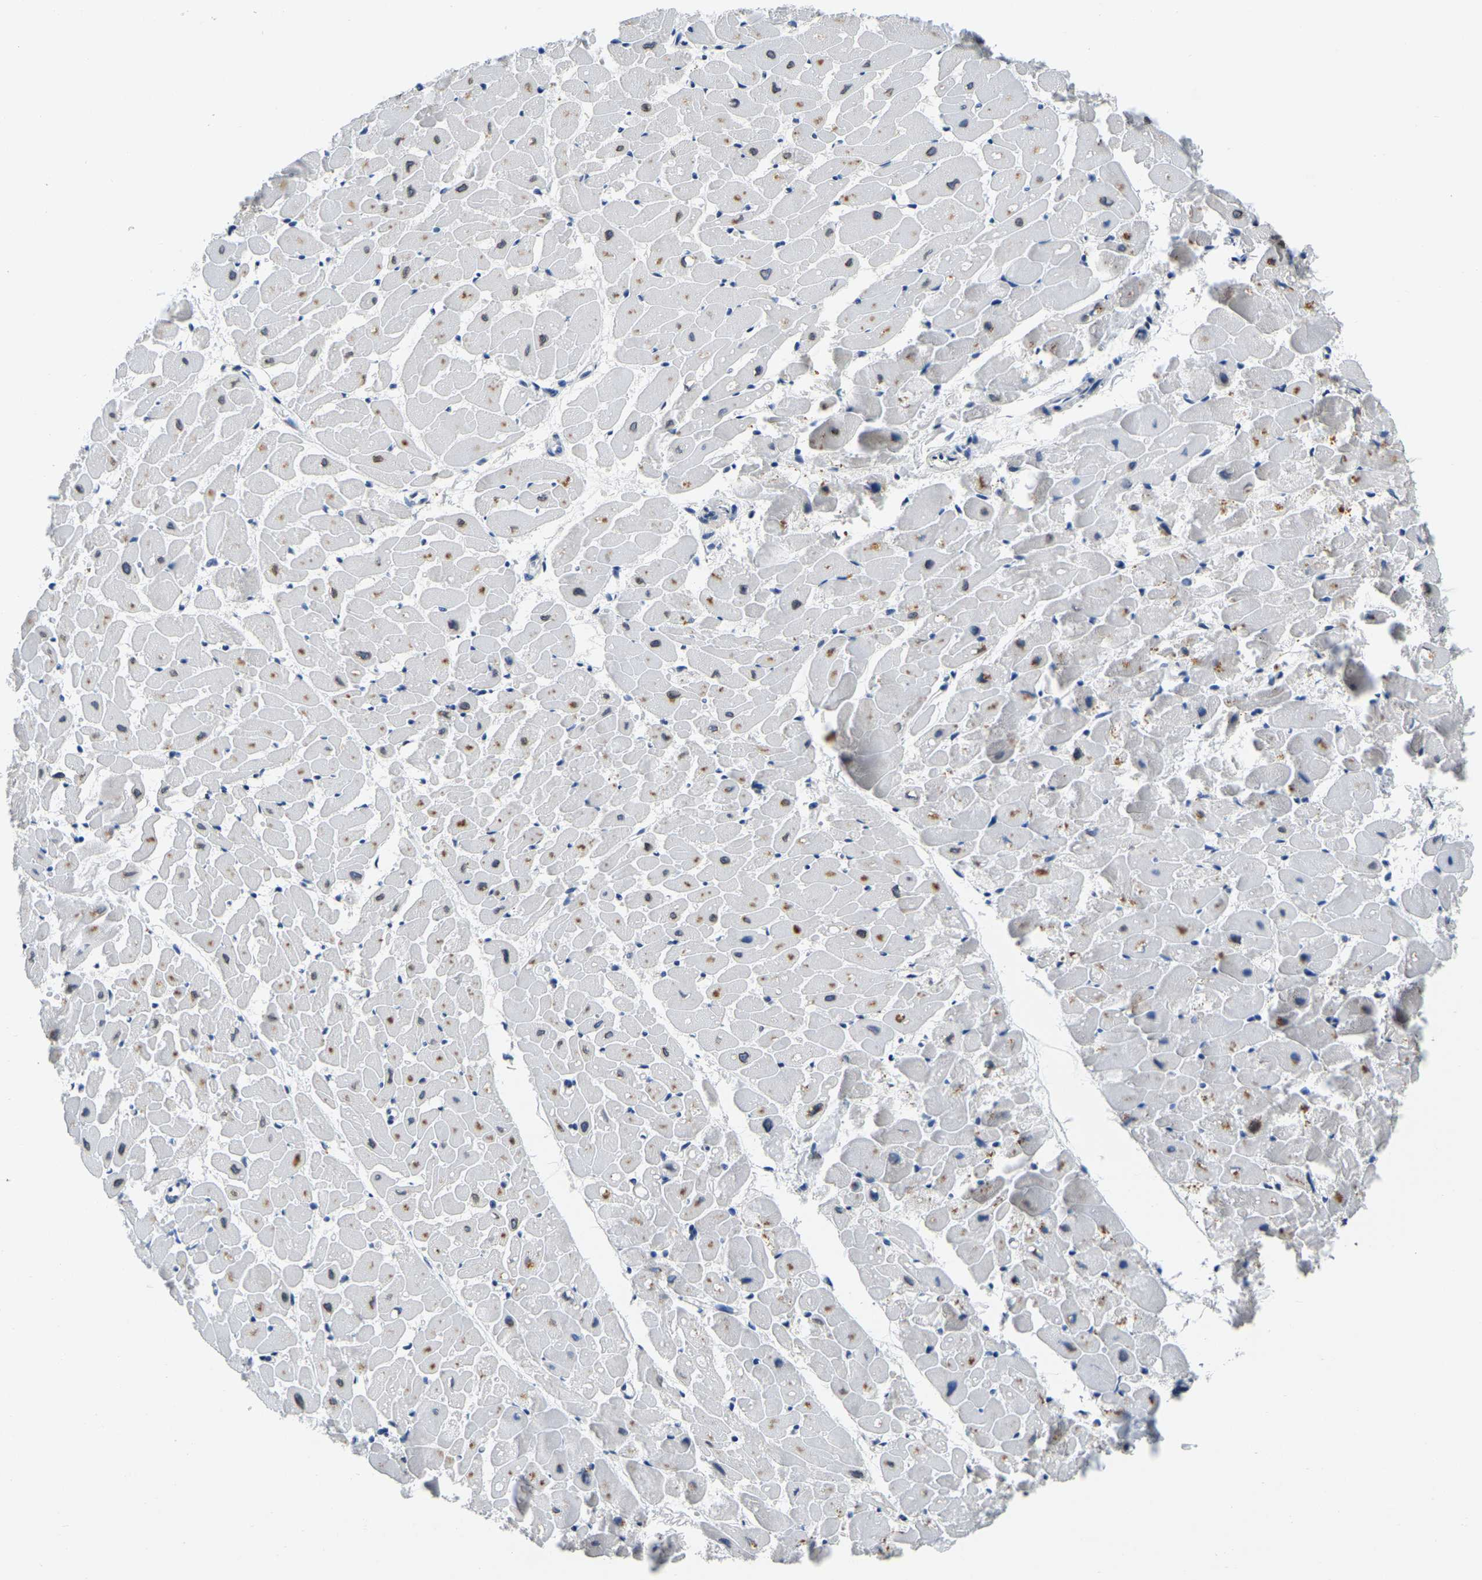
{"staining": {"intensity": "moderate", "quantity": "25%-75%", "location": "cytoplasmic/membranous,nuclear"}, "tissue": "heart muscle", "cell_type": "Cardiomyocytes", "image_type": "normal", "snomed": [{"axis": "morphology", "description": "Normal tissue, NOS"}, {"axis": "topography", "description": "Heart"}], "caption": "Immunohistochemistry photomicrograph of normal heart muscle: heart muscle stained using IHC demonstrates medium levels of moderate protein expression localized specifically in the cytoplasmic/membranous,nuclear of cardiomyocytes, appearing as a cytoplasmic/membranous,nuclear brown color.", "gene": "RANBP2", "patient": {"sex": "female", "age": 19}}